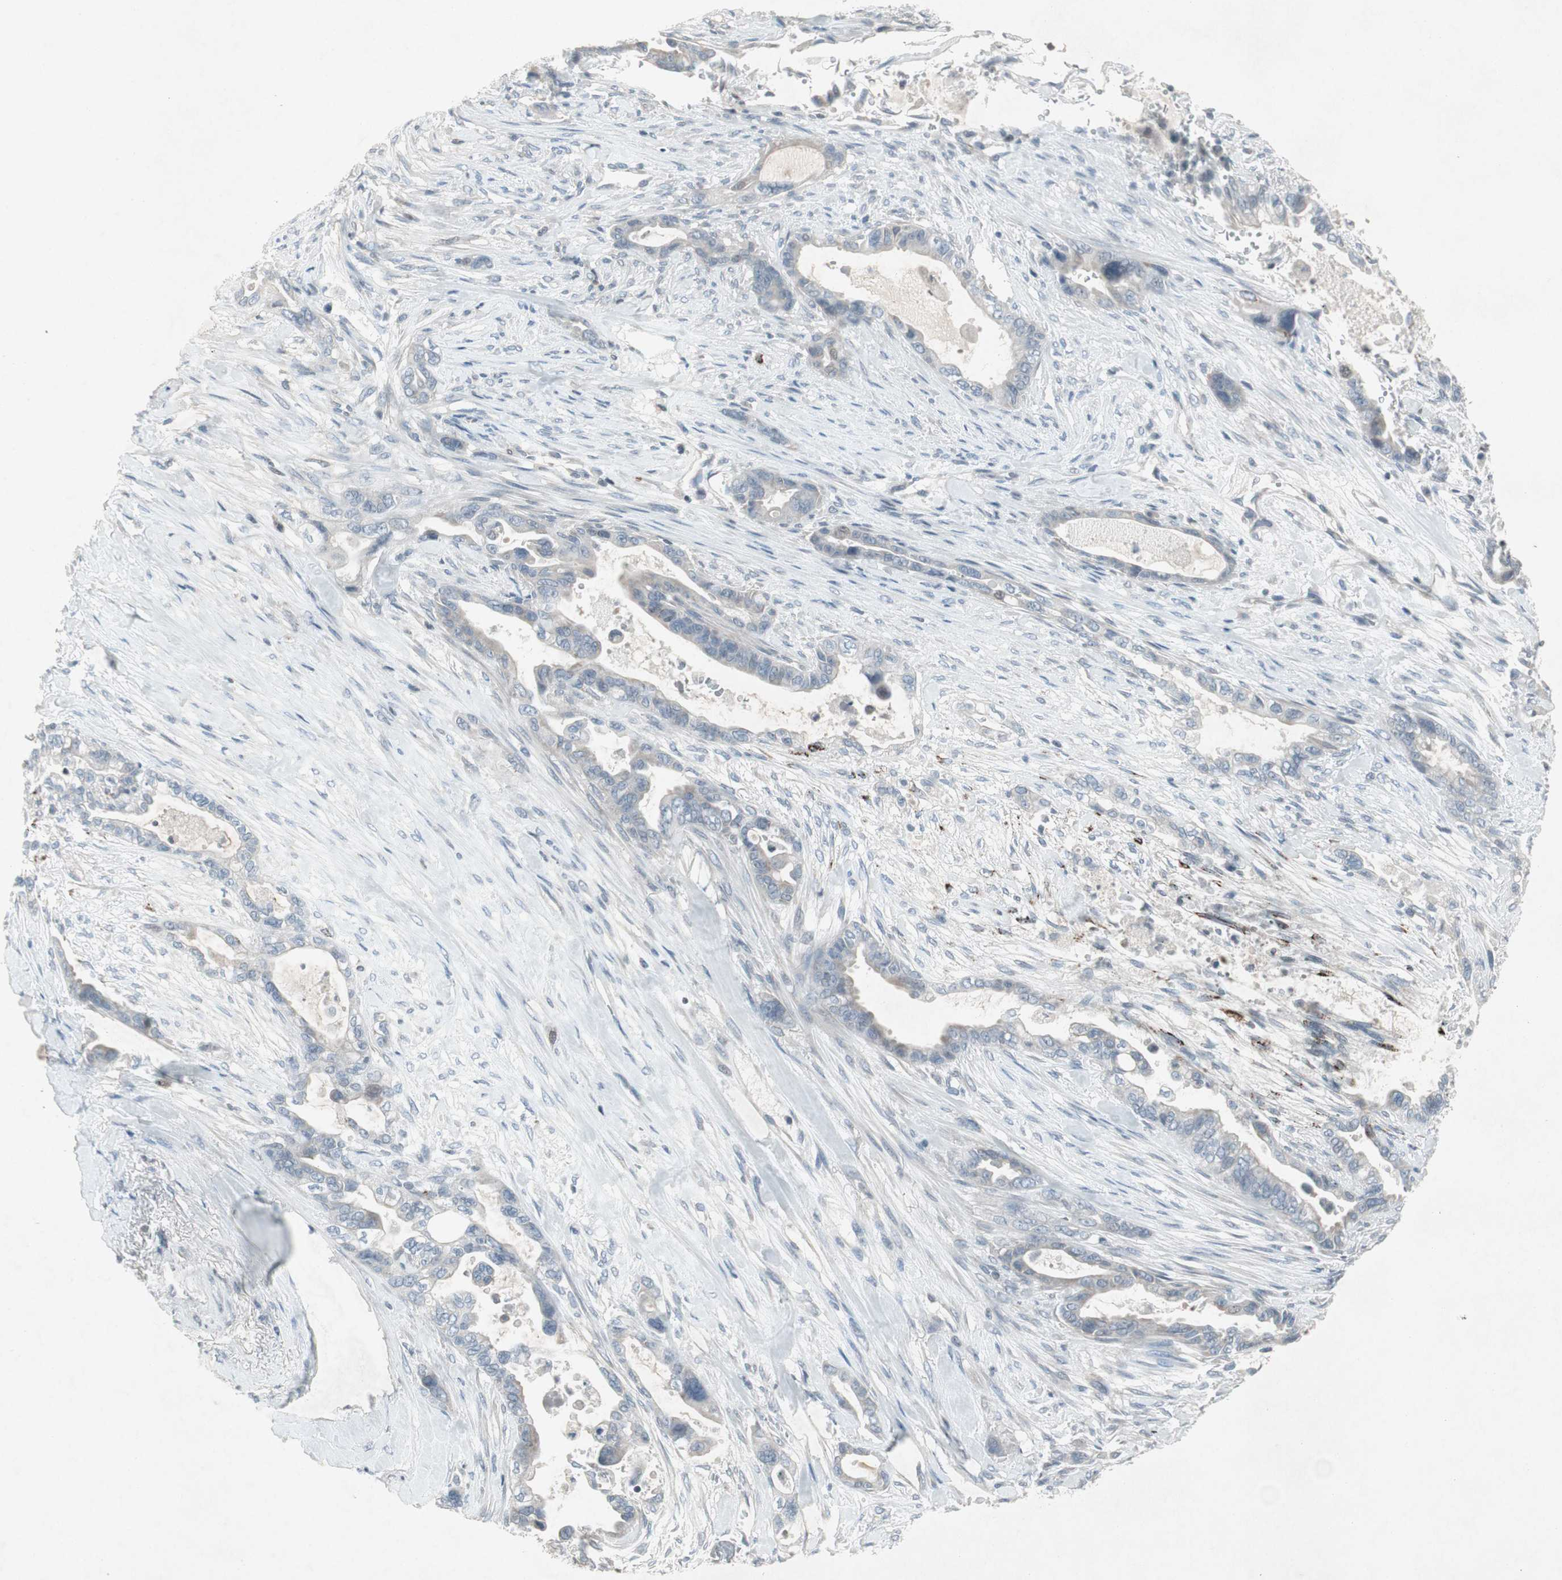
{"staining": {"intensity": "negative", "quantity": "none", "location": "none"}, "tissue": "pancreatic cancer", "cell_type": "Tumor cells", "image_type": "cancer", "snomed": [{"axis": "morphology", "description": "Adenocarcinoma, NOS"}, {"axis": "topography", "description": "Pancreas"}], "caption": "A histopathology image of human pancreatic cancer (adenocarcinoma) is negative for staining in tumor cells. (DAB (3,3'-diaminobenzidine) IHC visualized using brightfield microscopy, high magnification).", "gene": "ARG2", "patient": {"sex": "male", "age": 70}}